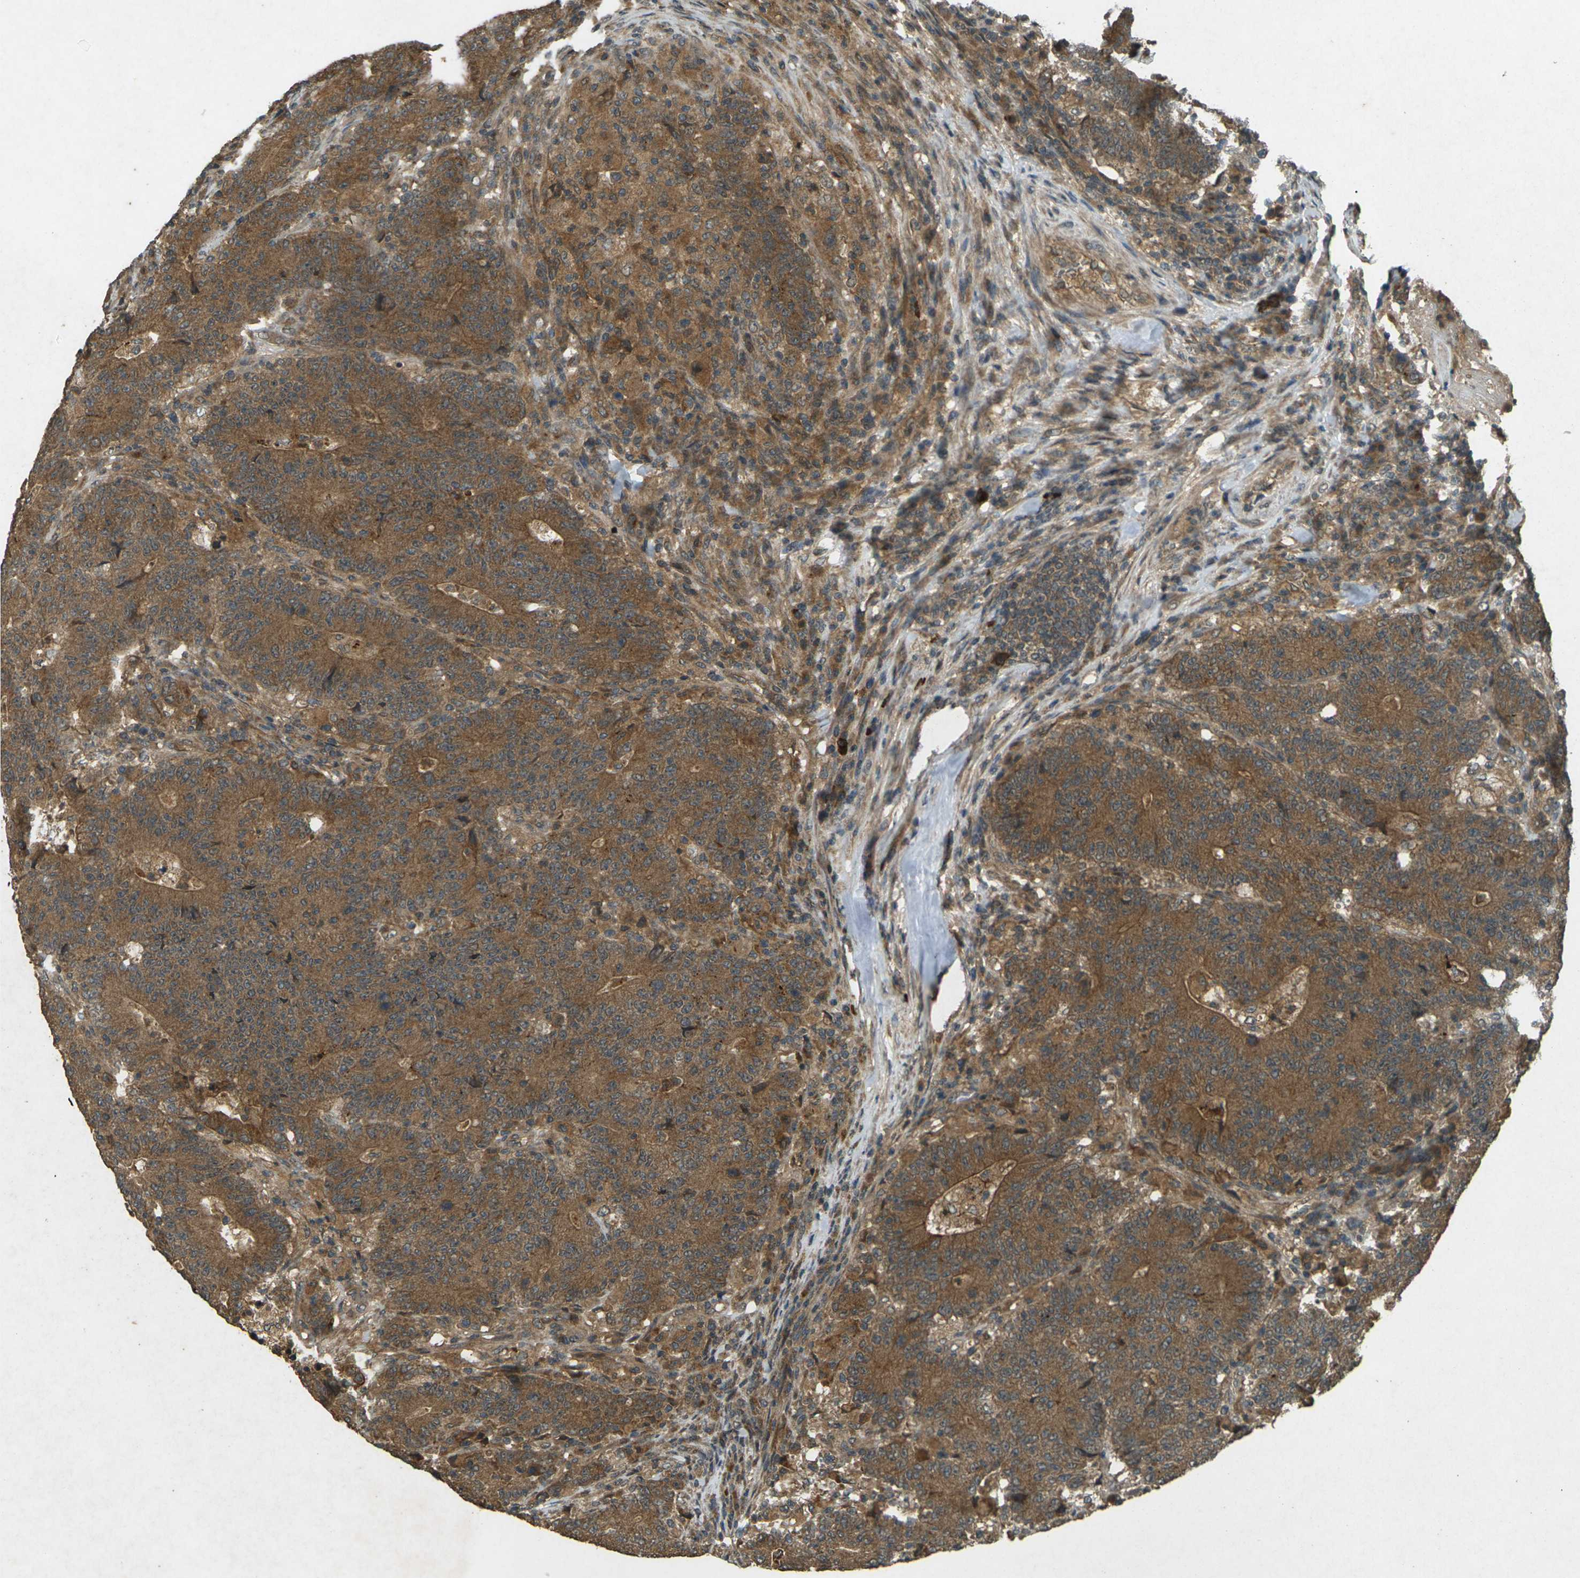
{"staining": {"intensity": "strong", "quantity": ">75%", "location": "cytoplasmic/membranous"}, "tissue": "colorectal cancer", "cell_type": "Tumor cells", "image_type": "cancer", "snomed": [{"axis": "morphology", "description": "Normal tissue, NOS"}, {"axis": "morphology", "description": "Adenocarcinoma, NOS"}, {"axis": "topography", "description": "Colon"}], "caption": "The micrograph reveals a brown stain indicating the presence of a protein in the cytoplasmic/membranous of tumor cells in colorectal cancer.", "gene": "TAP1", "patient": {"sex": "female", "age": 75}}